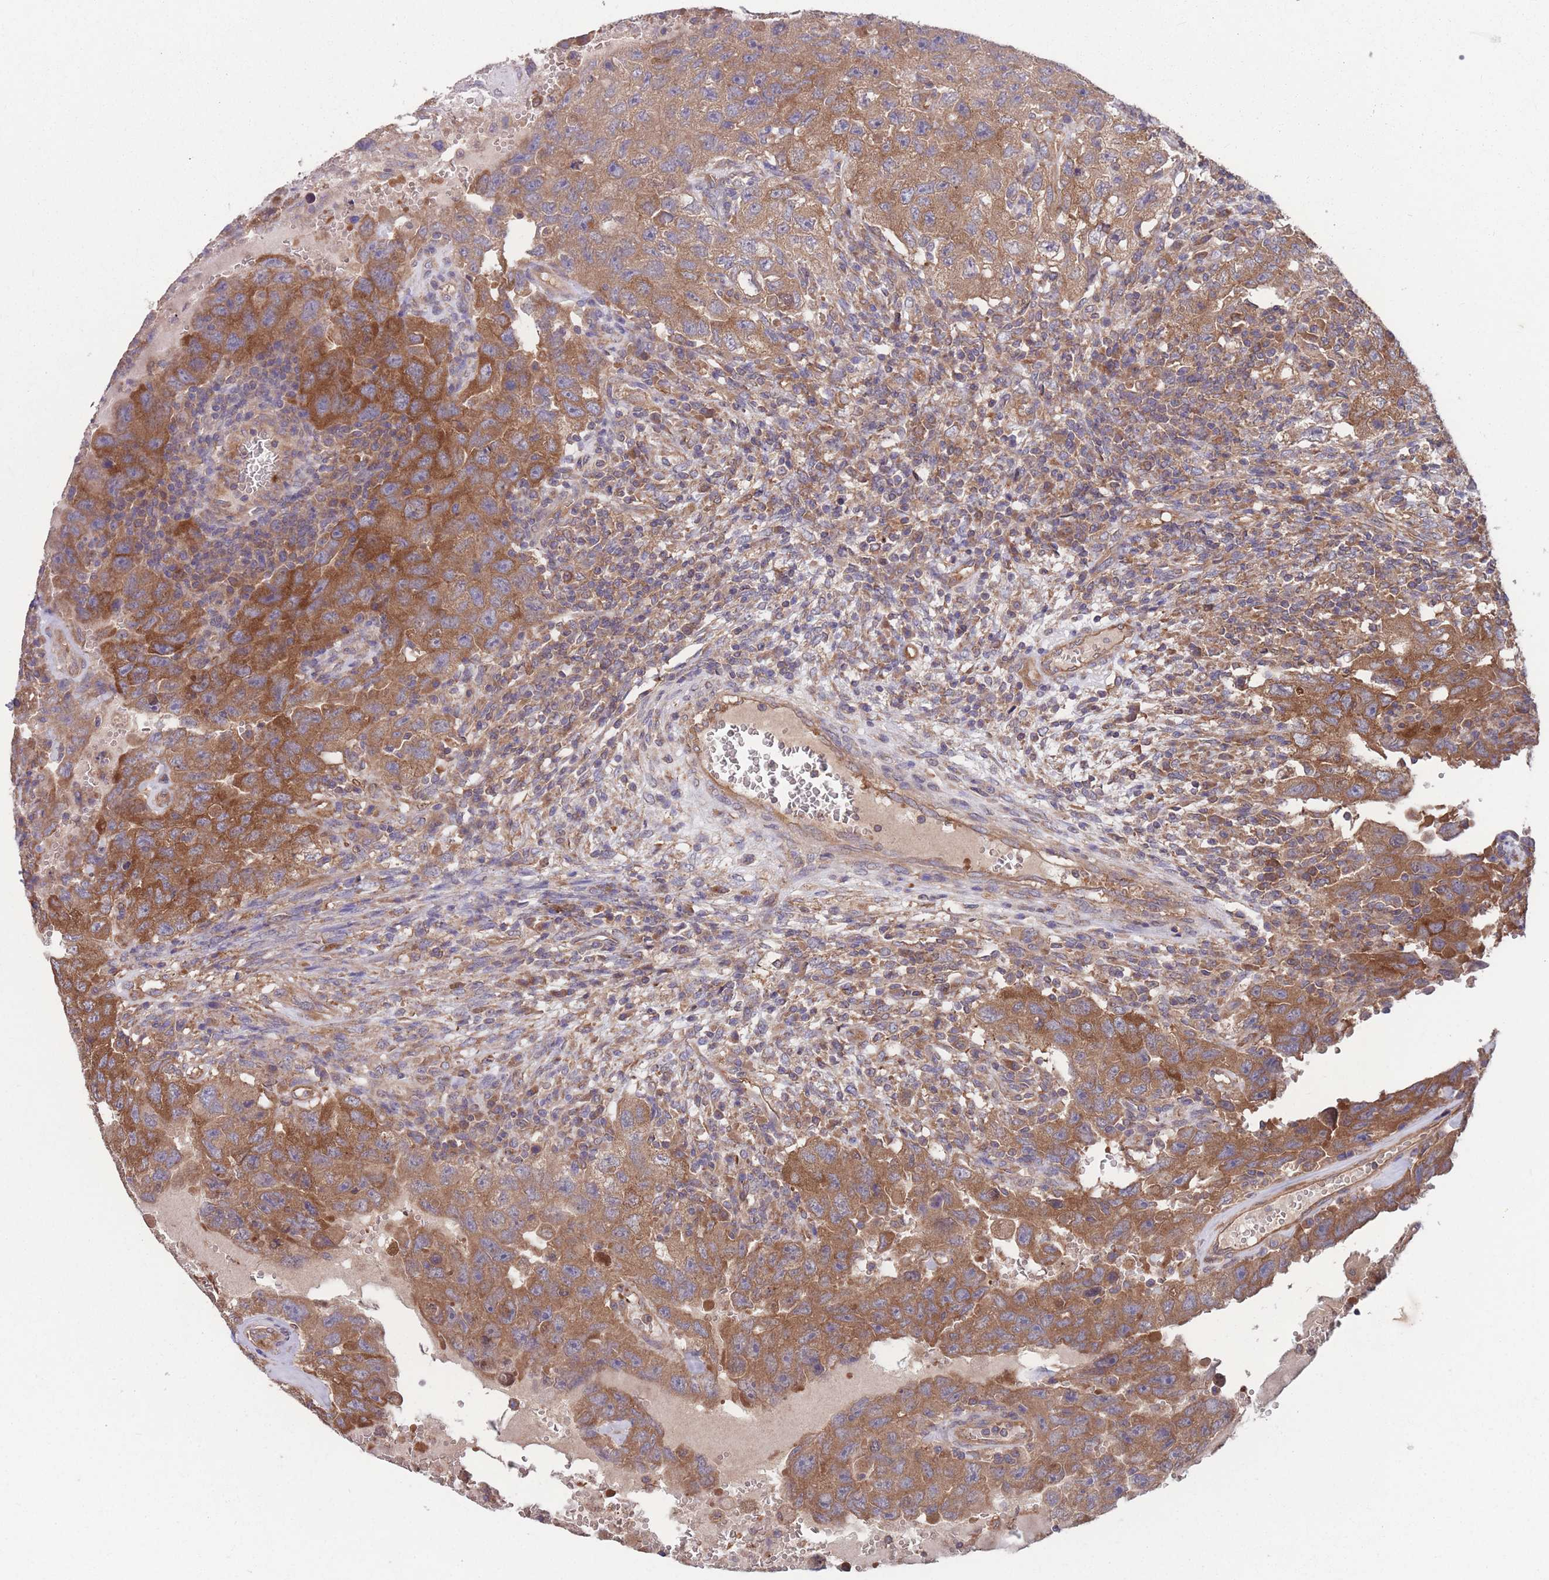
{"staining": {"intensity": "moderate", "quantity": ">75%", "location": "cytoplasmic/membranous"}, "tissue": "testis cancer", "cell_type": "Tumor cells", "image_type": "cancer", "snomed": [{"axis": "morphology", "description": "Carcinoma, Embryonal, NOS"}, {"axis": "topography", "description": "Testis"}], "caption": "The photomicrograph reveals a brown stain indicating the presence of a protein in the cytoplasmic/membranous of tumor cells in testis cancer. The protein is stained brown, and the nuclei are stained in blue (DAB (3,3'-diaminobenzidine) IHC with brightfield microscopy, high magnification).", "gene": "ZPR1", "patient": {"sex": "male", "age": 26}}